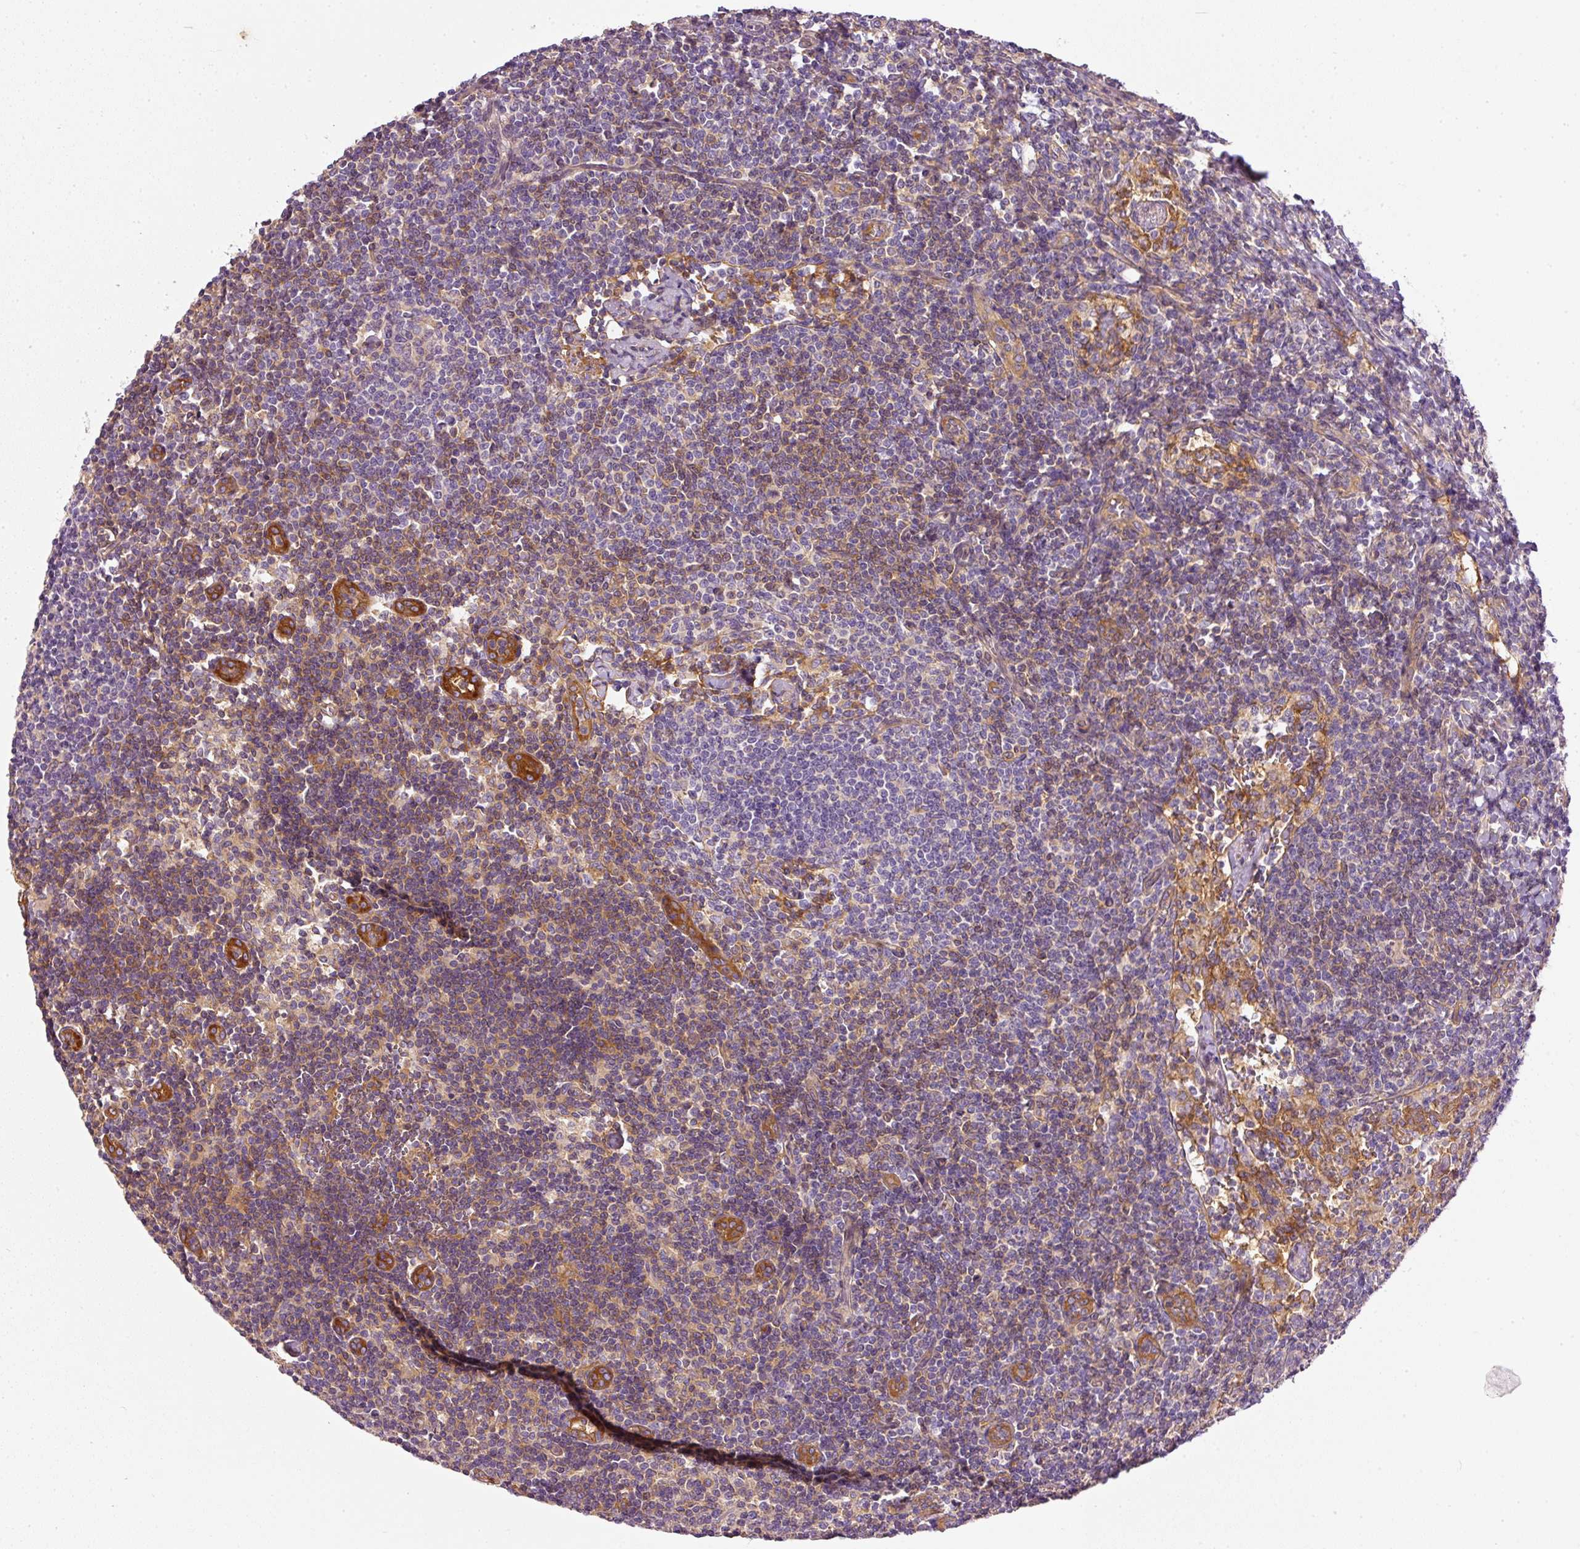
{"staining": {"intensity": "moderate", "quantity": "<25%", "location": "cytoplasmic/membranous"}, "tissue": "lymph node", "cell_type": "Germinal center cells", "image_type": "normal", "snomed": [{"axis": "morphology", "description": "Normal tissue, NOS"}, {"axis": "topography", "description": "Lymph node"}], "caption": "Immunohistochemistry (DAB (3,3'-diaminobenzidine)) staining of unremarkable human lymph node reveals moderate cytoplasmic/membranous protein staining in approximately <25% of germinal center cells.", "gene": "TBC1D2B", "patient": {"sex": "female", "age": 59}}